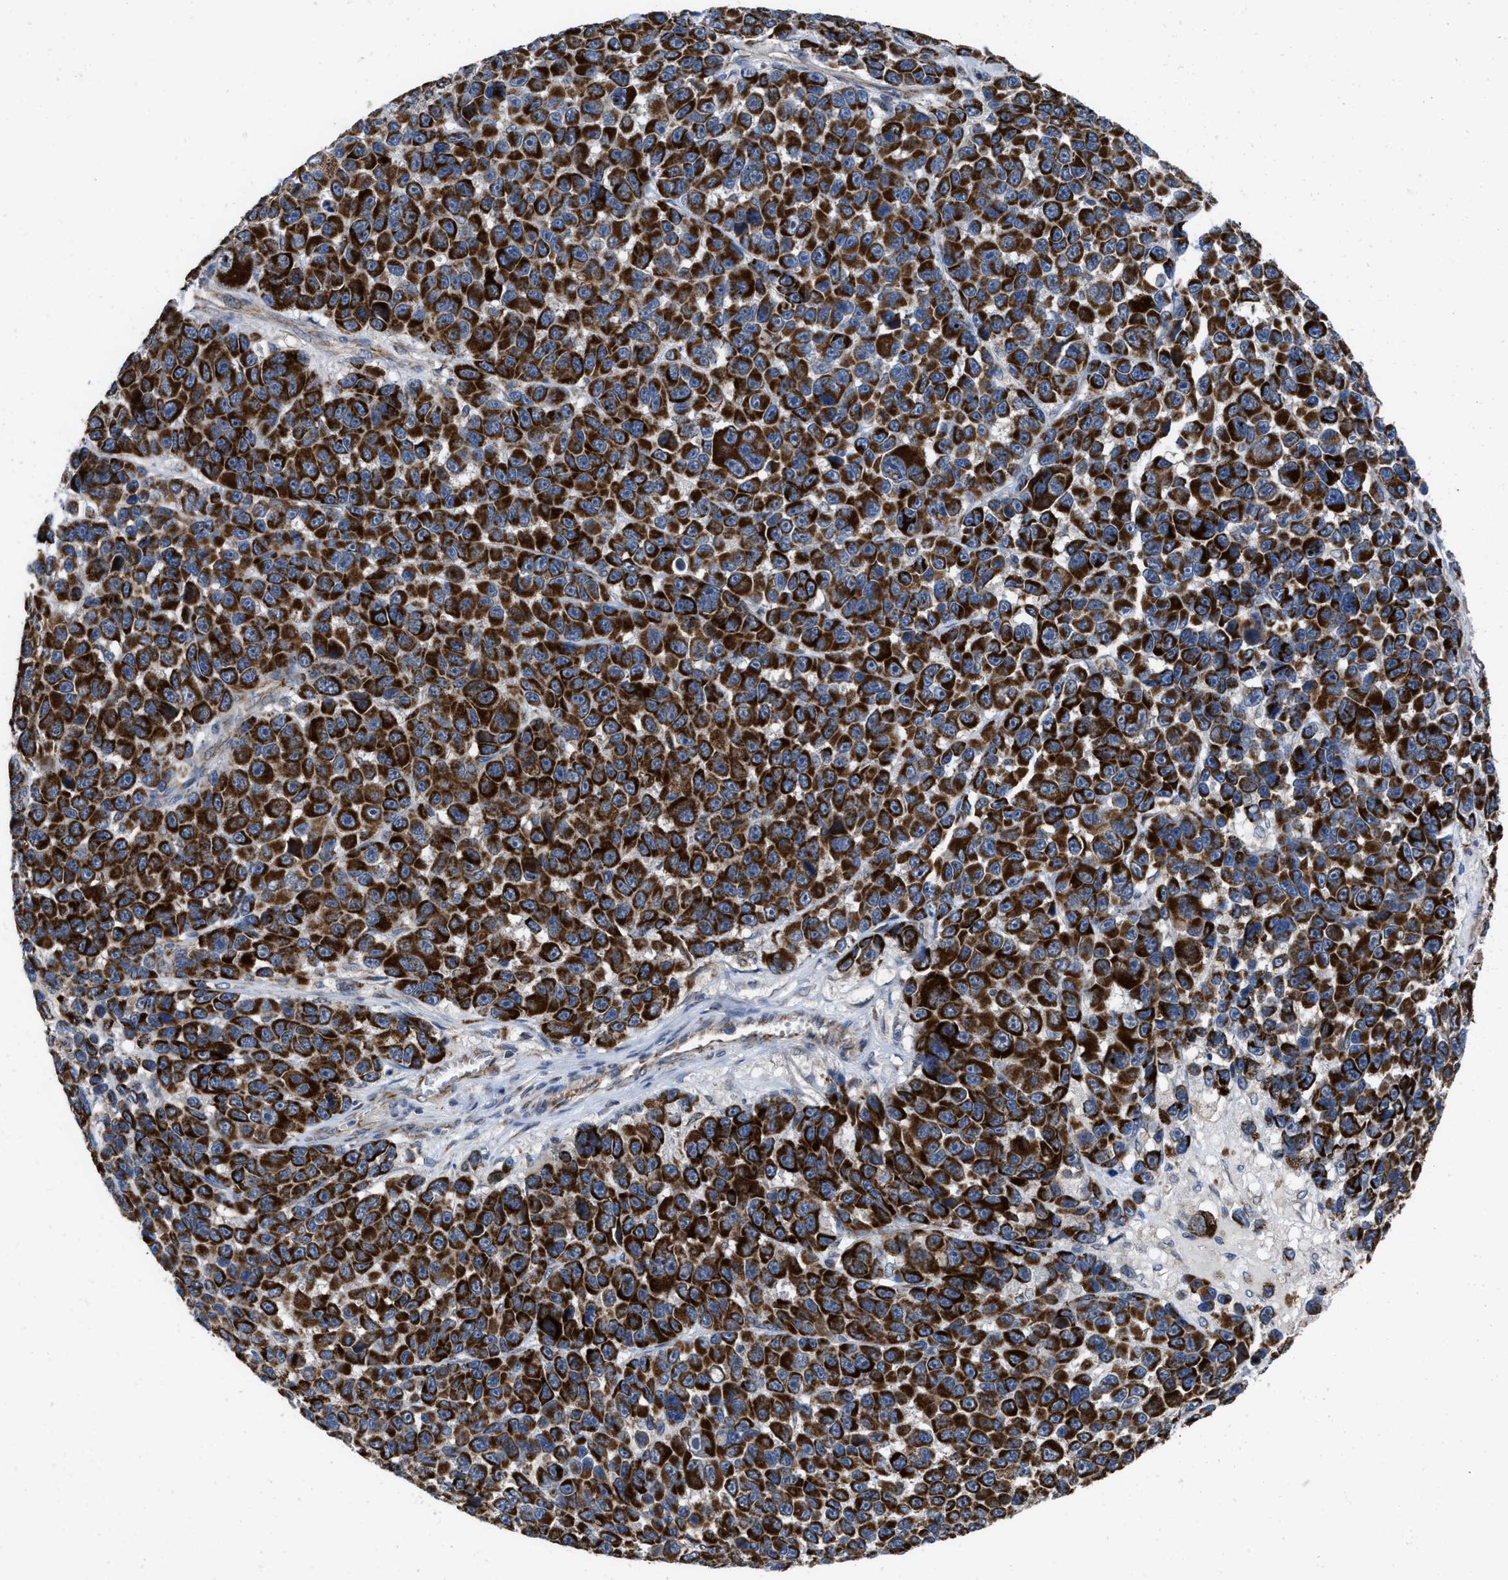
{"staining": {"intensity": "strong", "quantity": ">75%", "location": "cytoplasmic/membranous"}, "tissue": "melanoma", "cell_type": "Tumor cells", "image_type": "cancer", "snomed": [{"axis": "morphology", "description": "Malignant melanoma, NOS"}, {"axis": "topography", "description": "Skin"}], "caption": "Protein staining shows strong cytoplasmic/membranous expression in approximately >75% of tumor cells in malignant melanoma.", "gene": "AKAP1", "patient": {"sex": "male", "age": 53}}